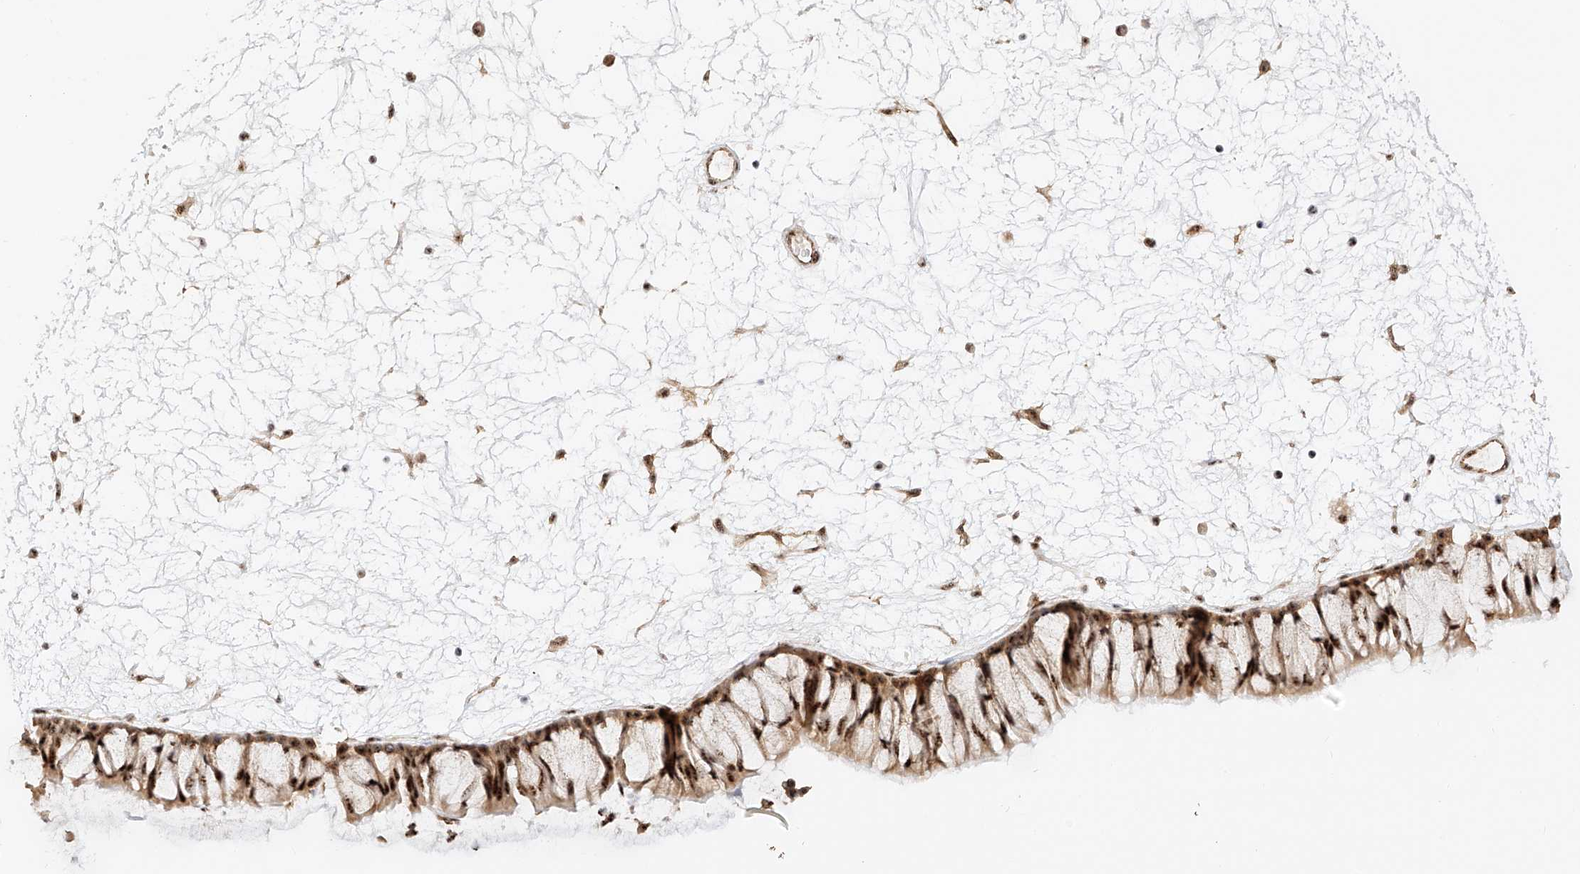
{"staining": {"intensity": "strong", "quantity": ">75%", "location": "cytoplasmic/membranous,nuclear"}, "tissue": "nasopharynx", "cell_type": "Respiratory epithelial cells", "image_type": "normal", "snomed": [{"axis": "morphology", "description": "Normal tissue, NOS"}, {"axis": "topography", "description": "Nasopharynx"}], "caption": "A brown stain highlights strong cytoplasmic/membranous,nuclear staining of a protein in respiratory epithelial cells of unremarkable nasopharynx.", "gene": "ATXN7L2", "patient": {"sex": "male", "age": 64}}